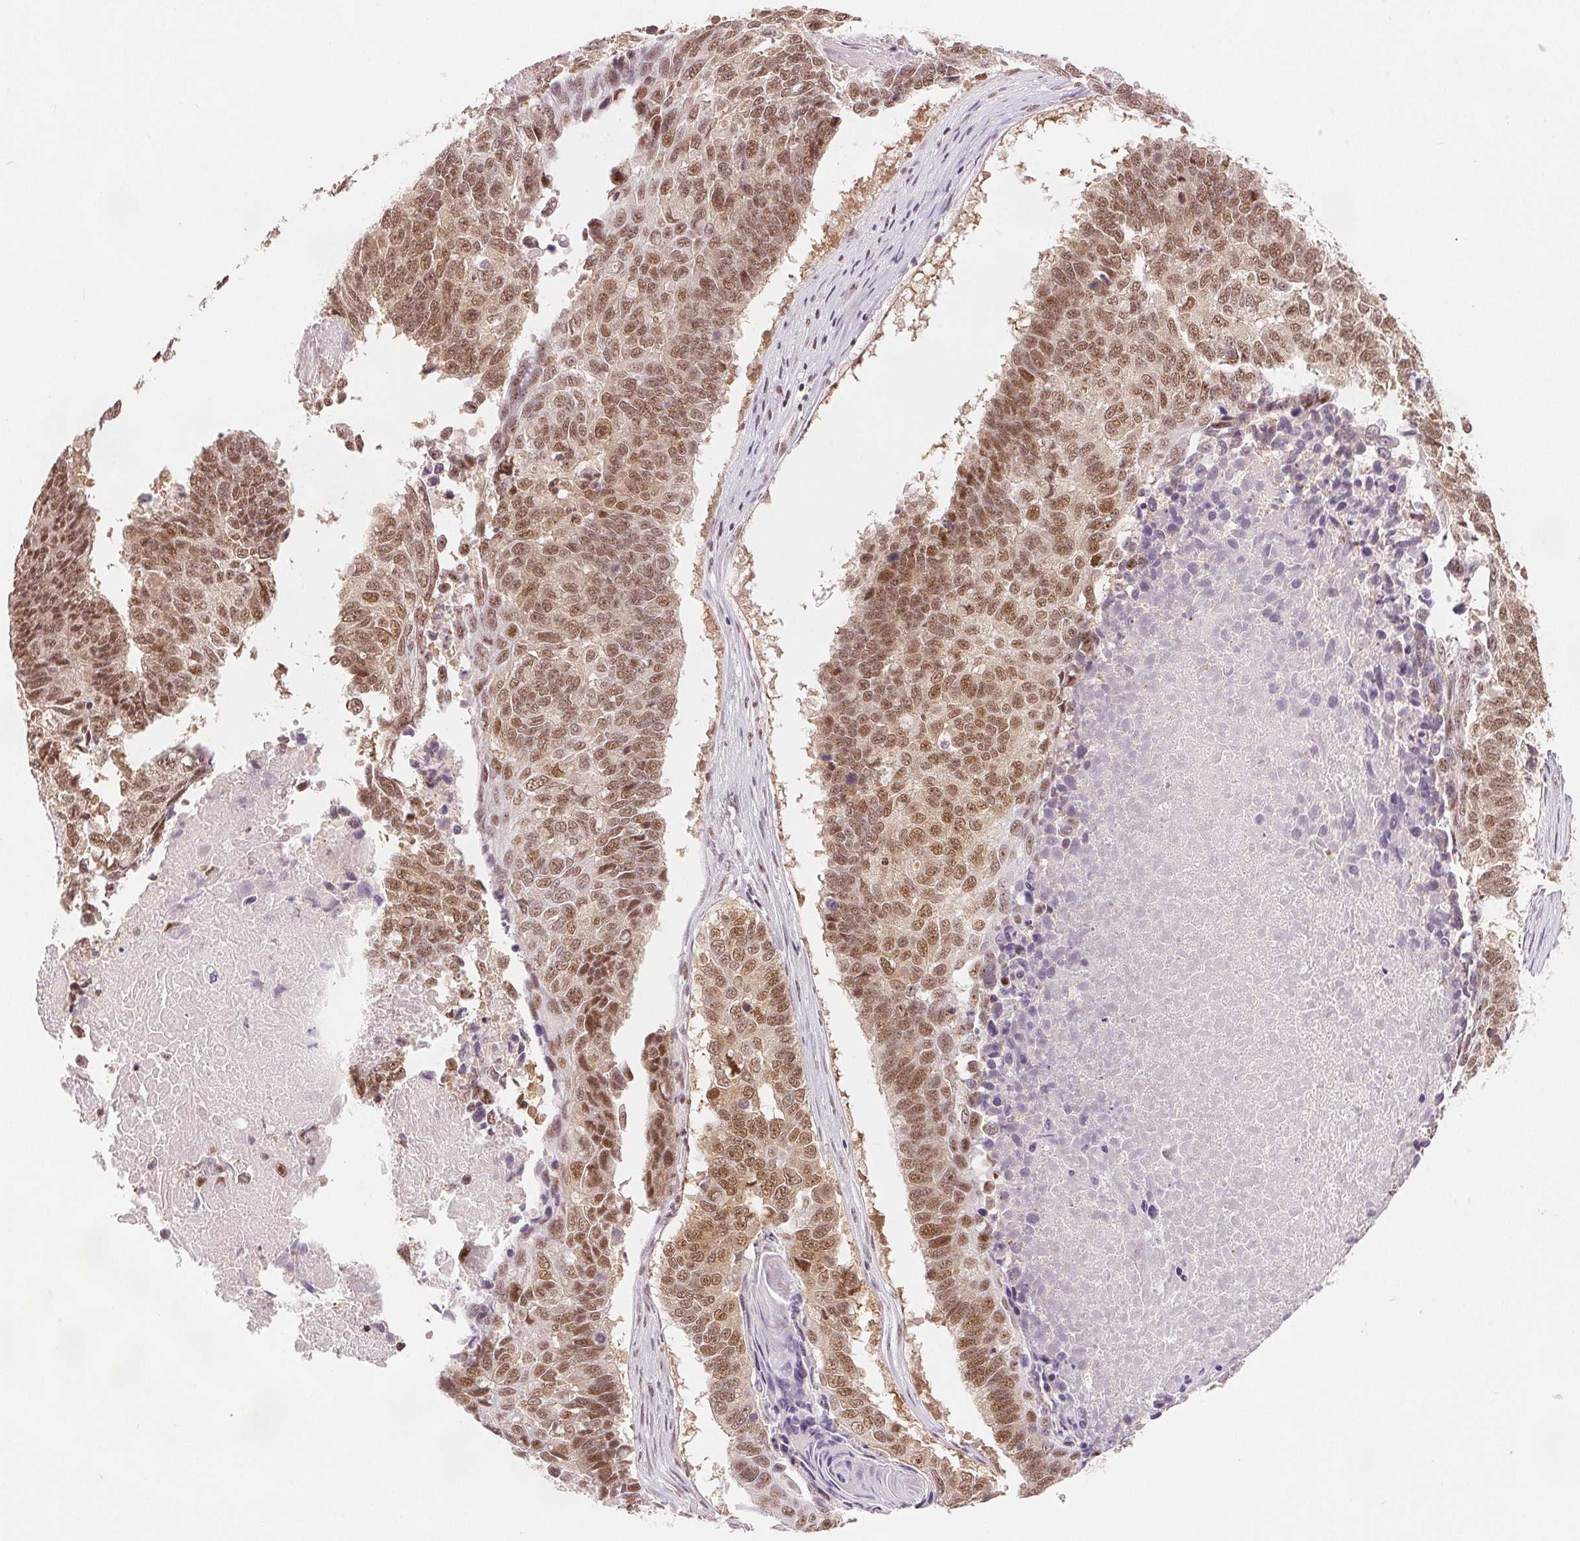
{"staining": {"intensity": "moderate", "quantity": ">75%", "location": "nuclear"}, "tissue": "lung cancer", "cell_type": "Tumor cells", "image_type": "cancer", "snomed": [{"axis": "morphology", "description": "Squamous cell carcinoma, NOS"}, {"axis": "topography", "description": "Lung"}], "caption": "Approximately >75% of tumor cells in squamous cell carcinoma (lung) show moderate nuclear protein positivity as visualized by brown immunohistochemical staining.", "gene": "ZNF703", "patient": {"sex": "male", "age": 73}}